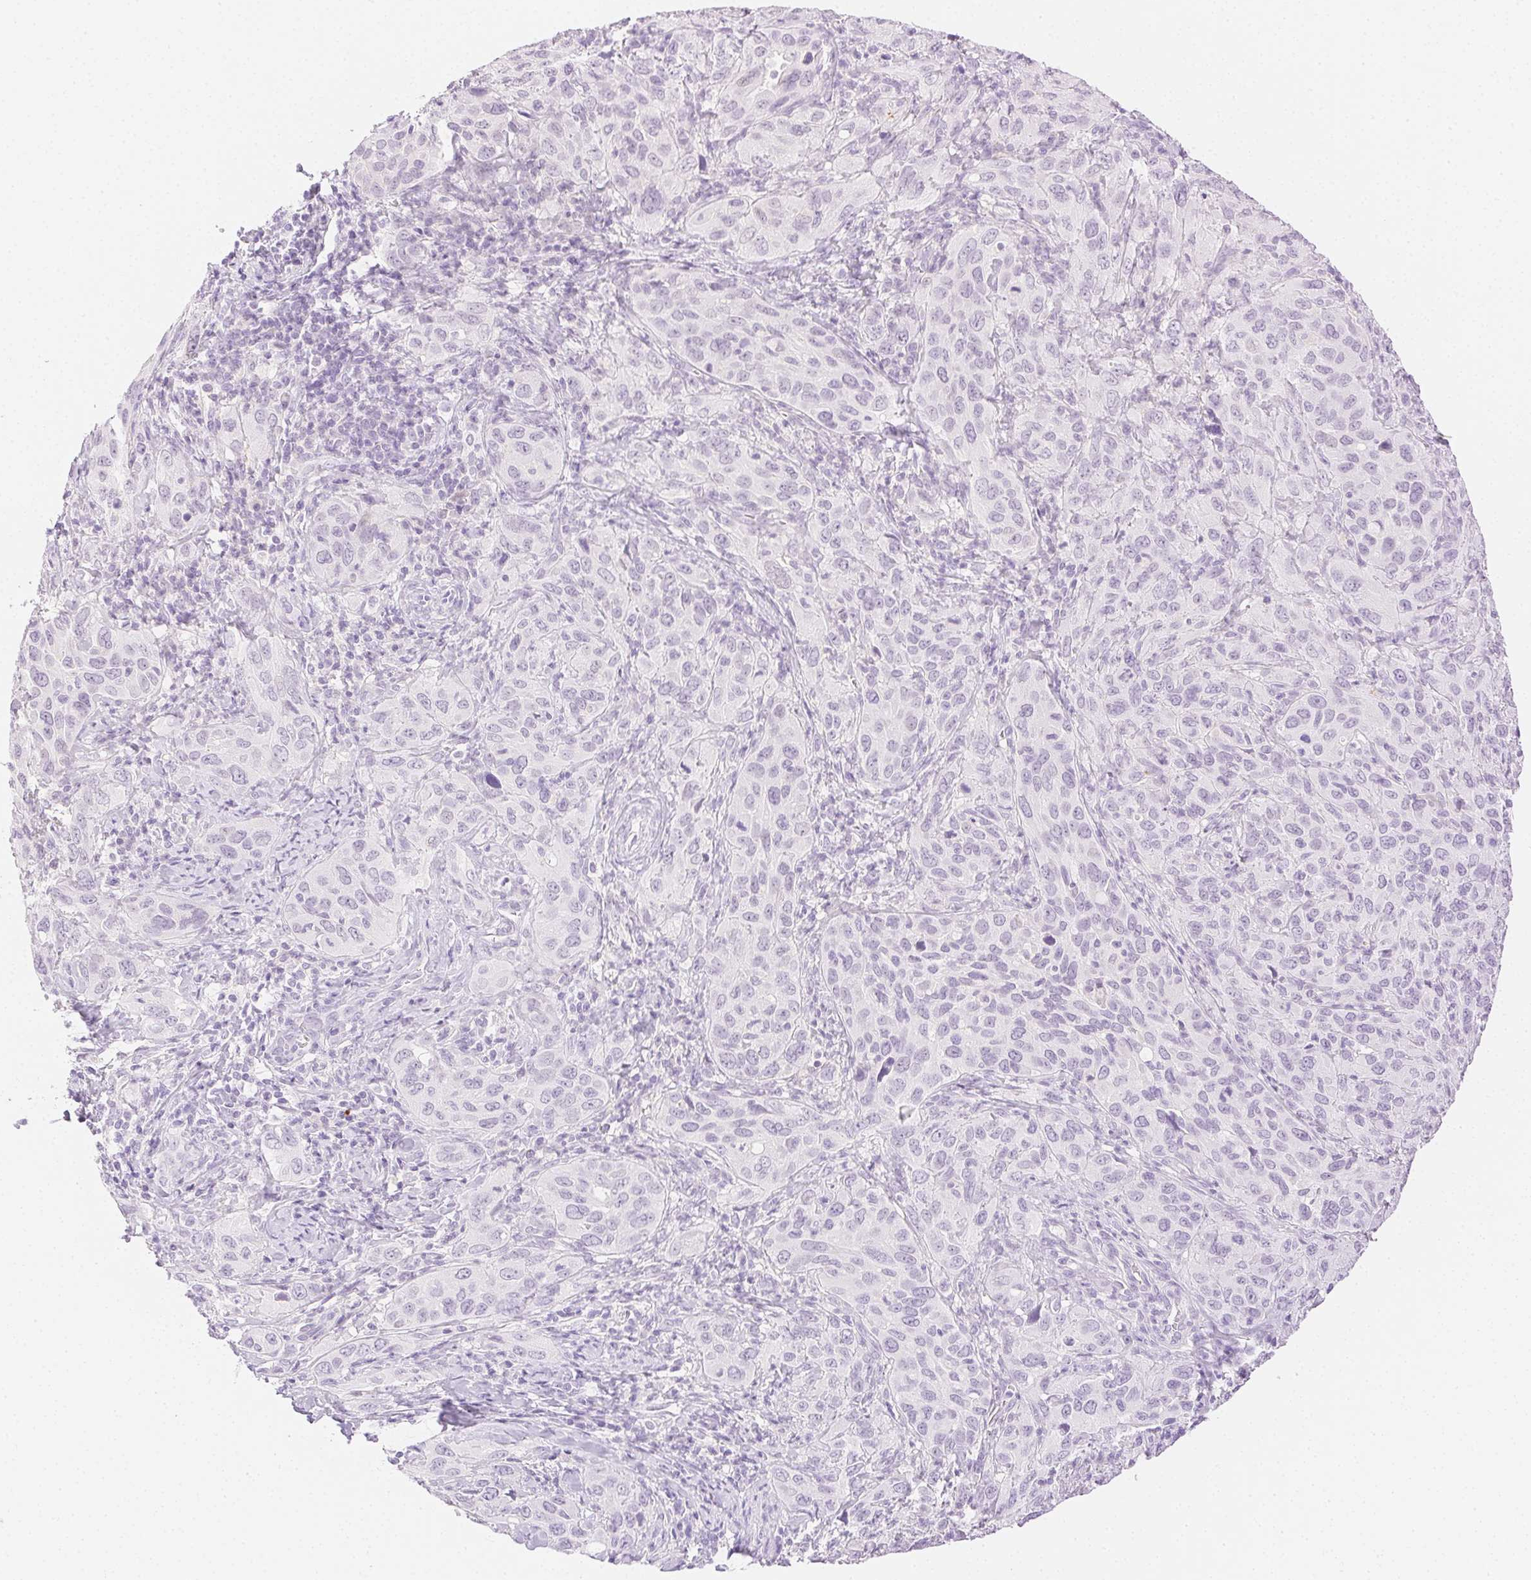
{"staining": {"intensity": "negative", "quantity": "none", "location": "none"}, "tissue": "cervical cancer", "cell_type": "Tumor cells", "image_type": "cancer", "snomed": [{"axis": "morphology", "description": "Normal tissue, NOS"}, {"axis": "morphology", "description": "Squamous cell carcinoma, NOS"}, {"axis": "topography", "description": "Cervix"}], "caption": "IHC photomicrograph of neoplastic tissue: cervical squamous cell carcinoma stained with DAB demonstrates no significant protein expression in tumor cells. (DAB (3,3'-diaminobenzidine) immunohistochemistry (IHC), high magnification).", "gene": "SPACA4", "patient": {"sex": "female", "age": 51}}